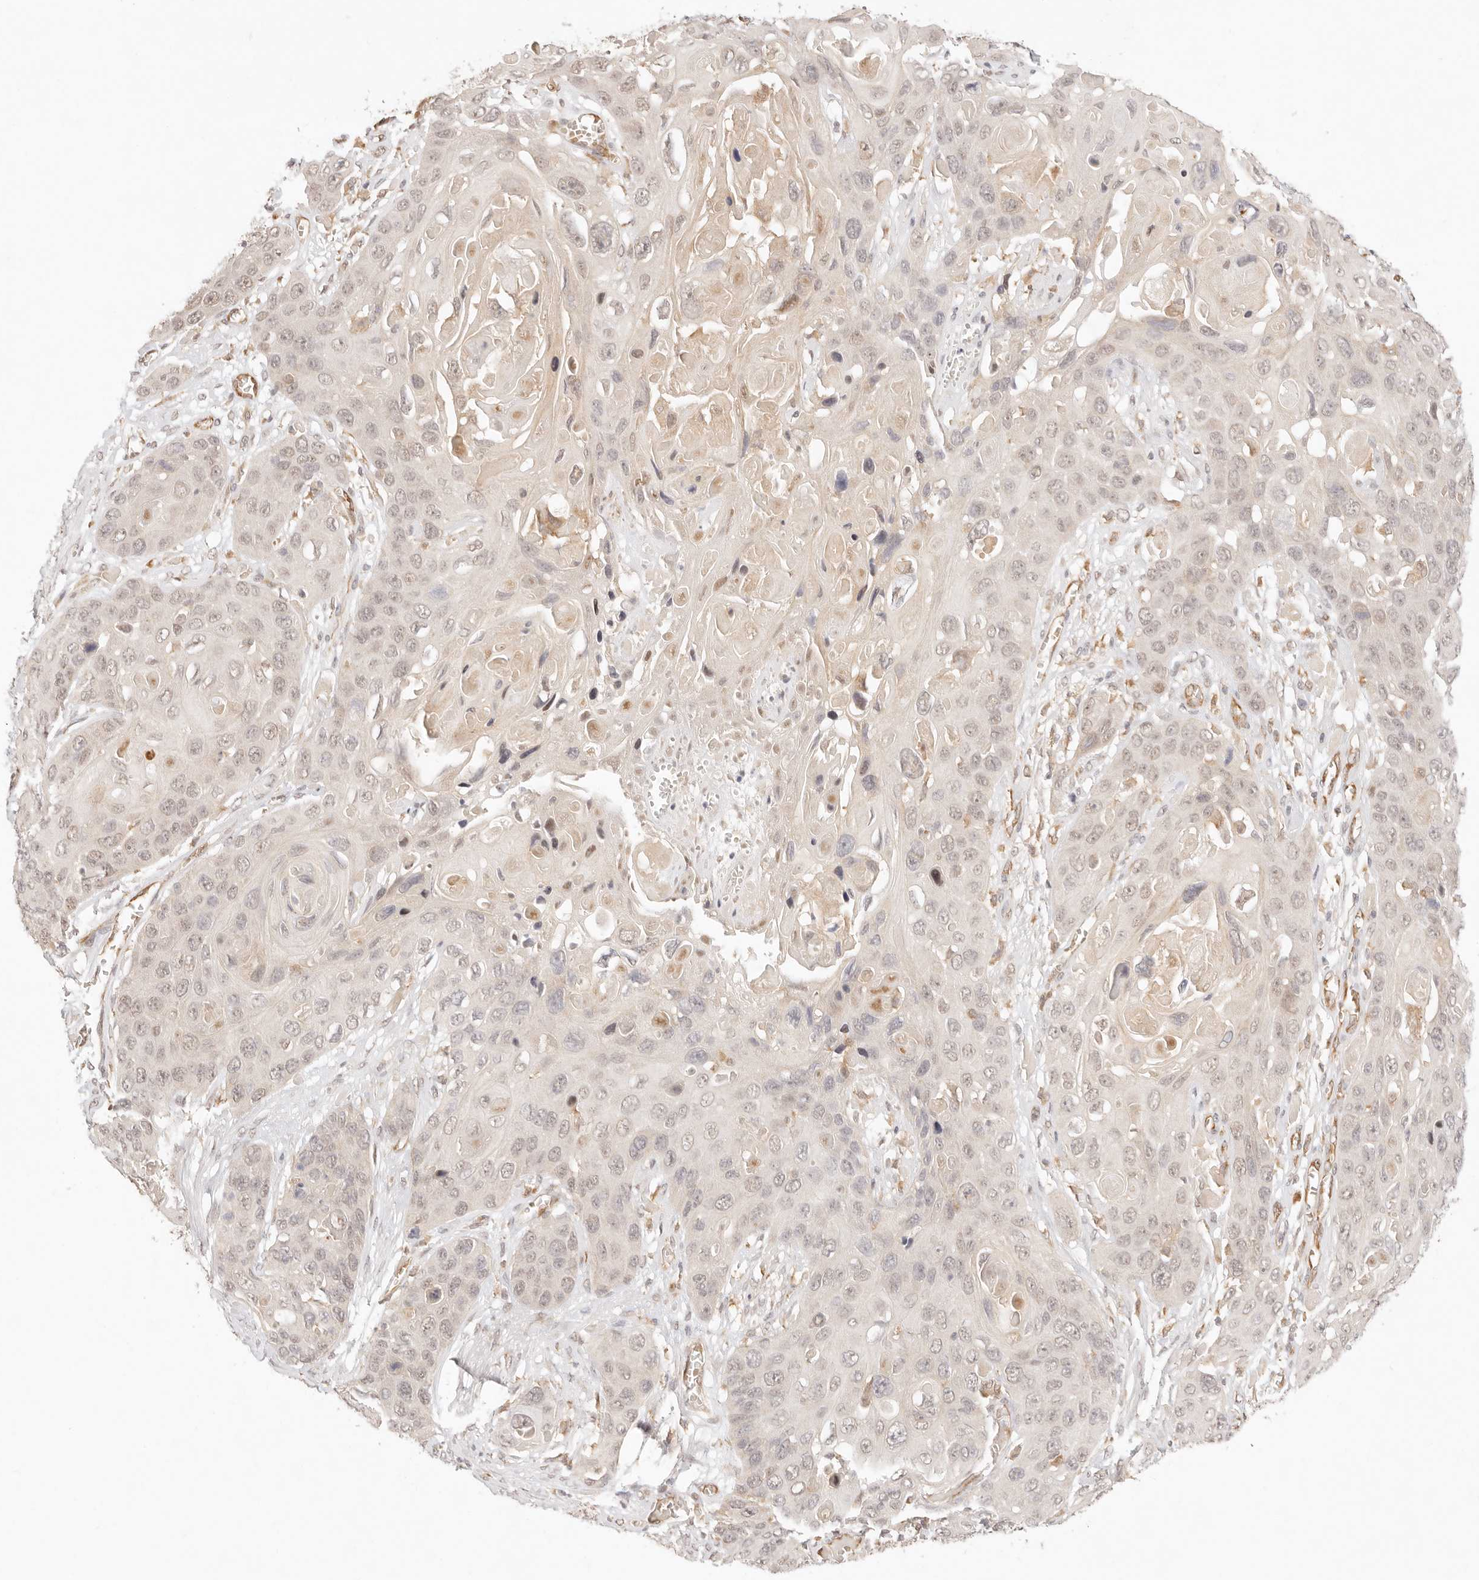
{"staining": {"intensity": "weak", "quantity": "<25%", "location": "nuclear"}, "tissue": "skin cancer", "cell_type": "Tumor cells", "image_type": "cancer", "snomed": [{"axis": "morphology", "description": "Squamous cell carcinoma, NOS"}, {"axis": "topography", "description": "Skin"}], "caption": "Immunohistochemical staining of squamous cell carcinoma (skin) reveals no significant positivity in tumor cells.", "gene": "GPR156", "patient": {"sex": "male", "age": 55}}